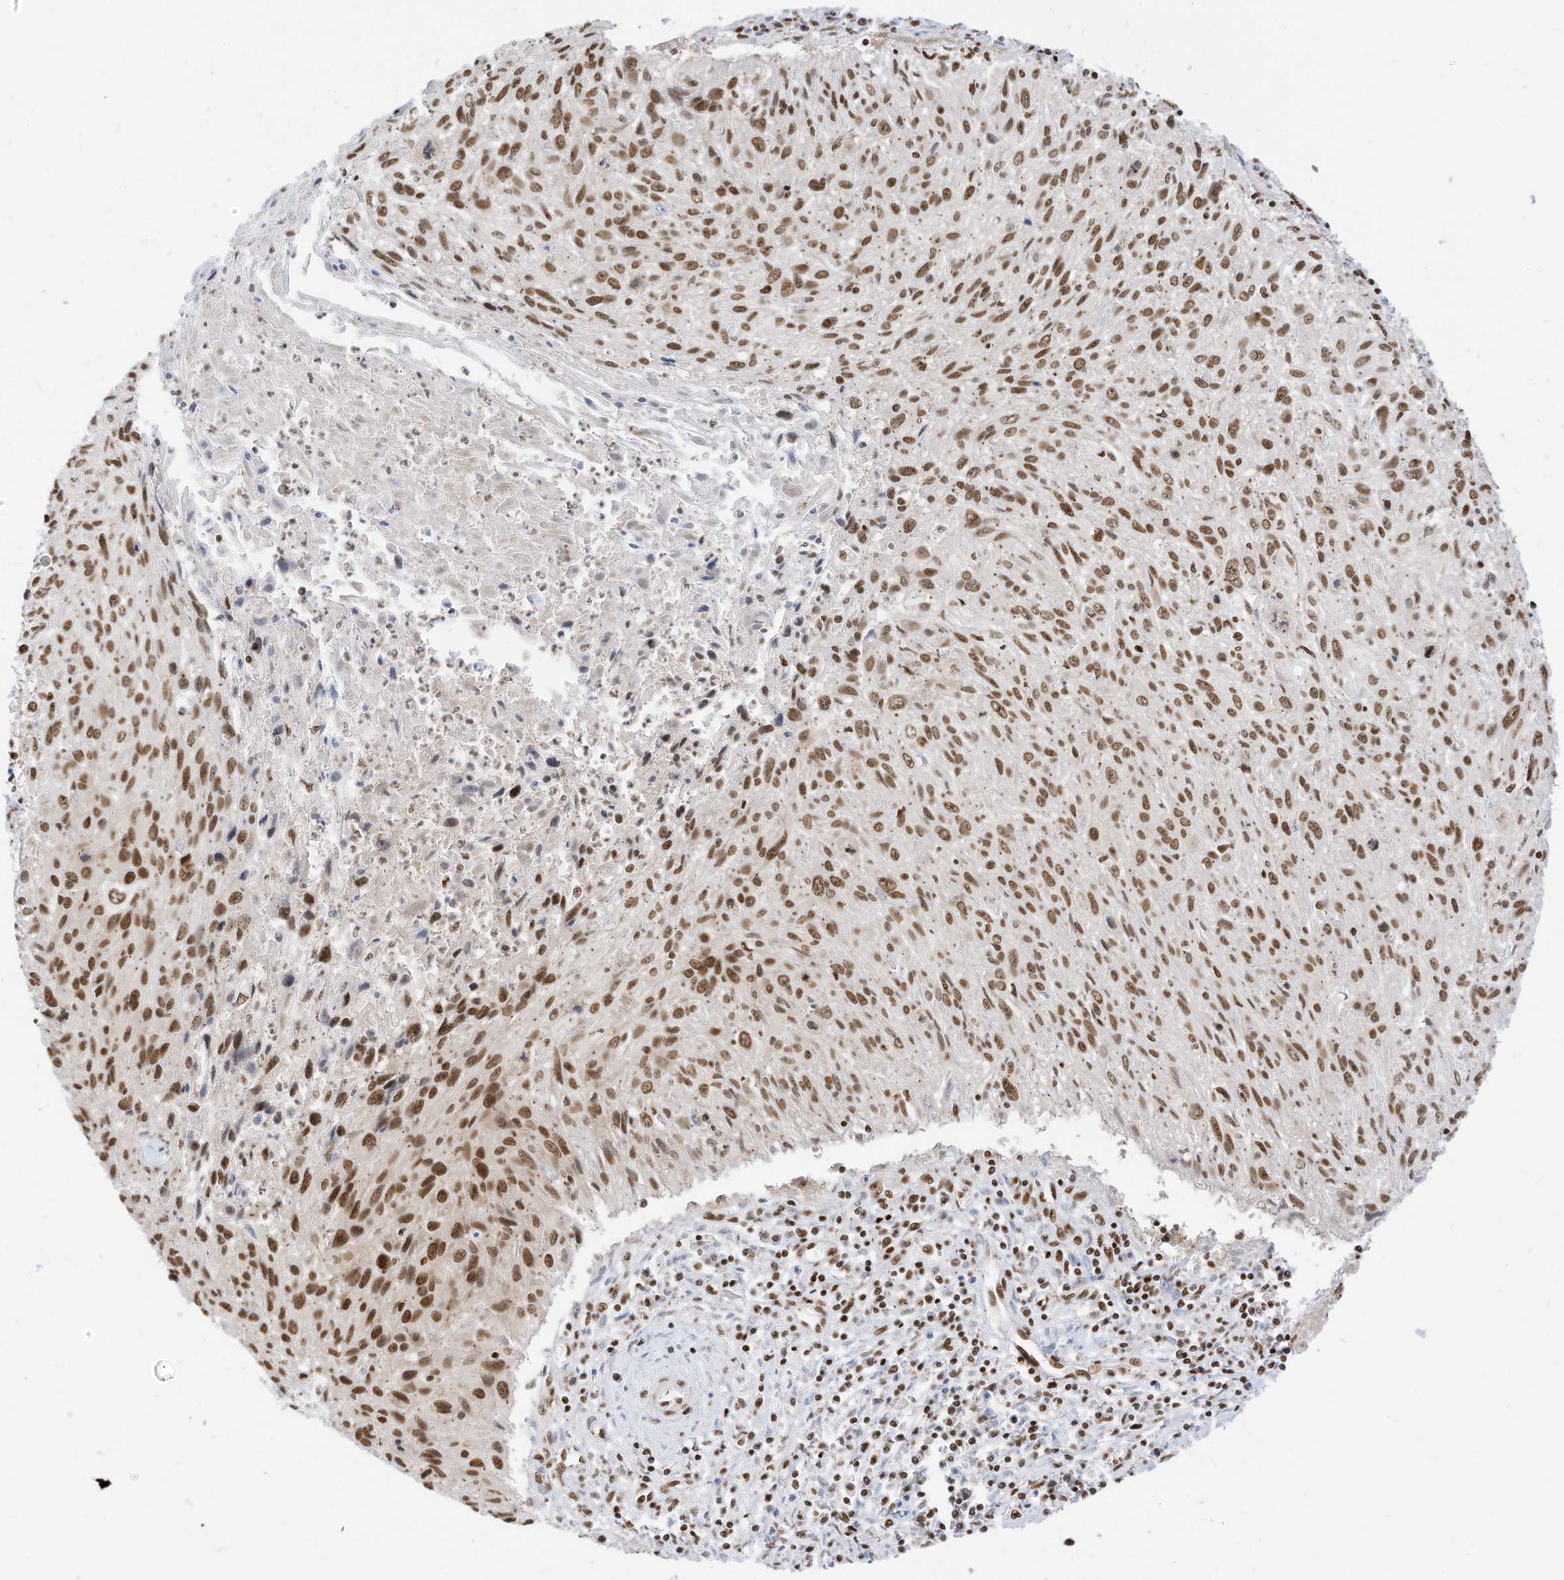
{"staining": {"intensity": "moderate", "quantity": ">75%", "location": "nuclear"}, "tissue": "cervical cancer", "cell_type": "Tumor cells", "image_type": "cancer", "snomed": [{"axis": "morphology", "description": "Squamous cell carcinoma, NOS"}, {"axis": "topography", "description": "Cervix"}], "caption": "Immunohistochemical staining of cervical squamous cell carcinoma reveals medium levels of moderate nuclear staining in about >75% of tumor cells.", "gene": "SMARCA2", "patient": {"sex": "female", "age": 51}}